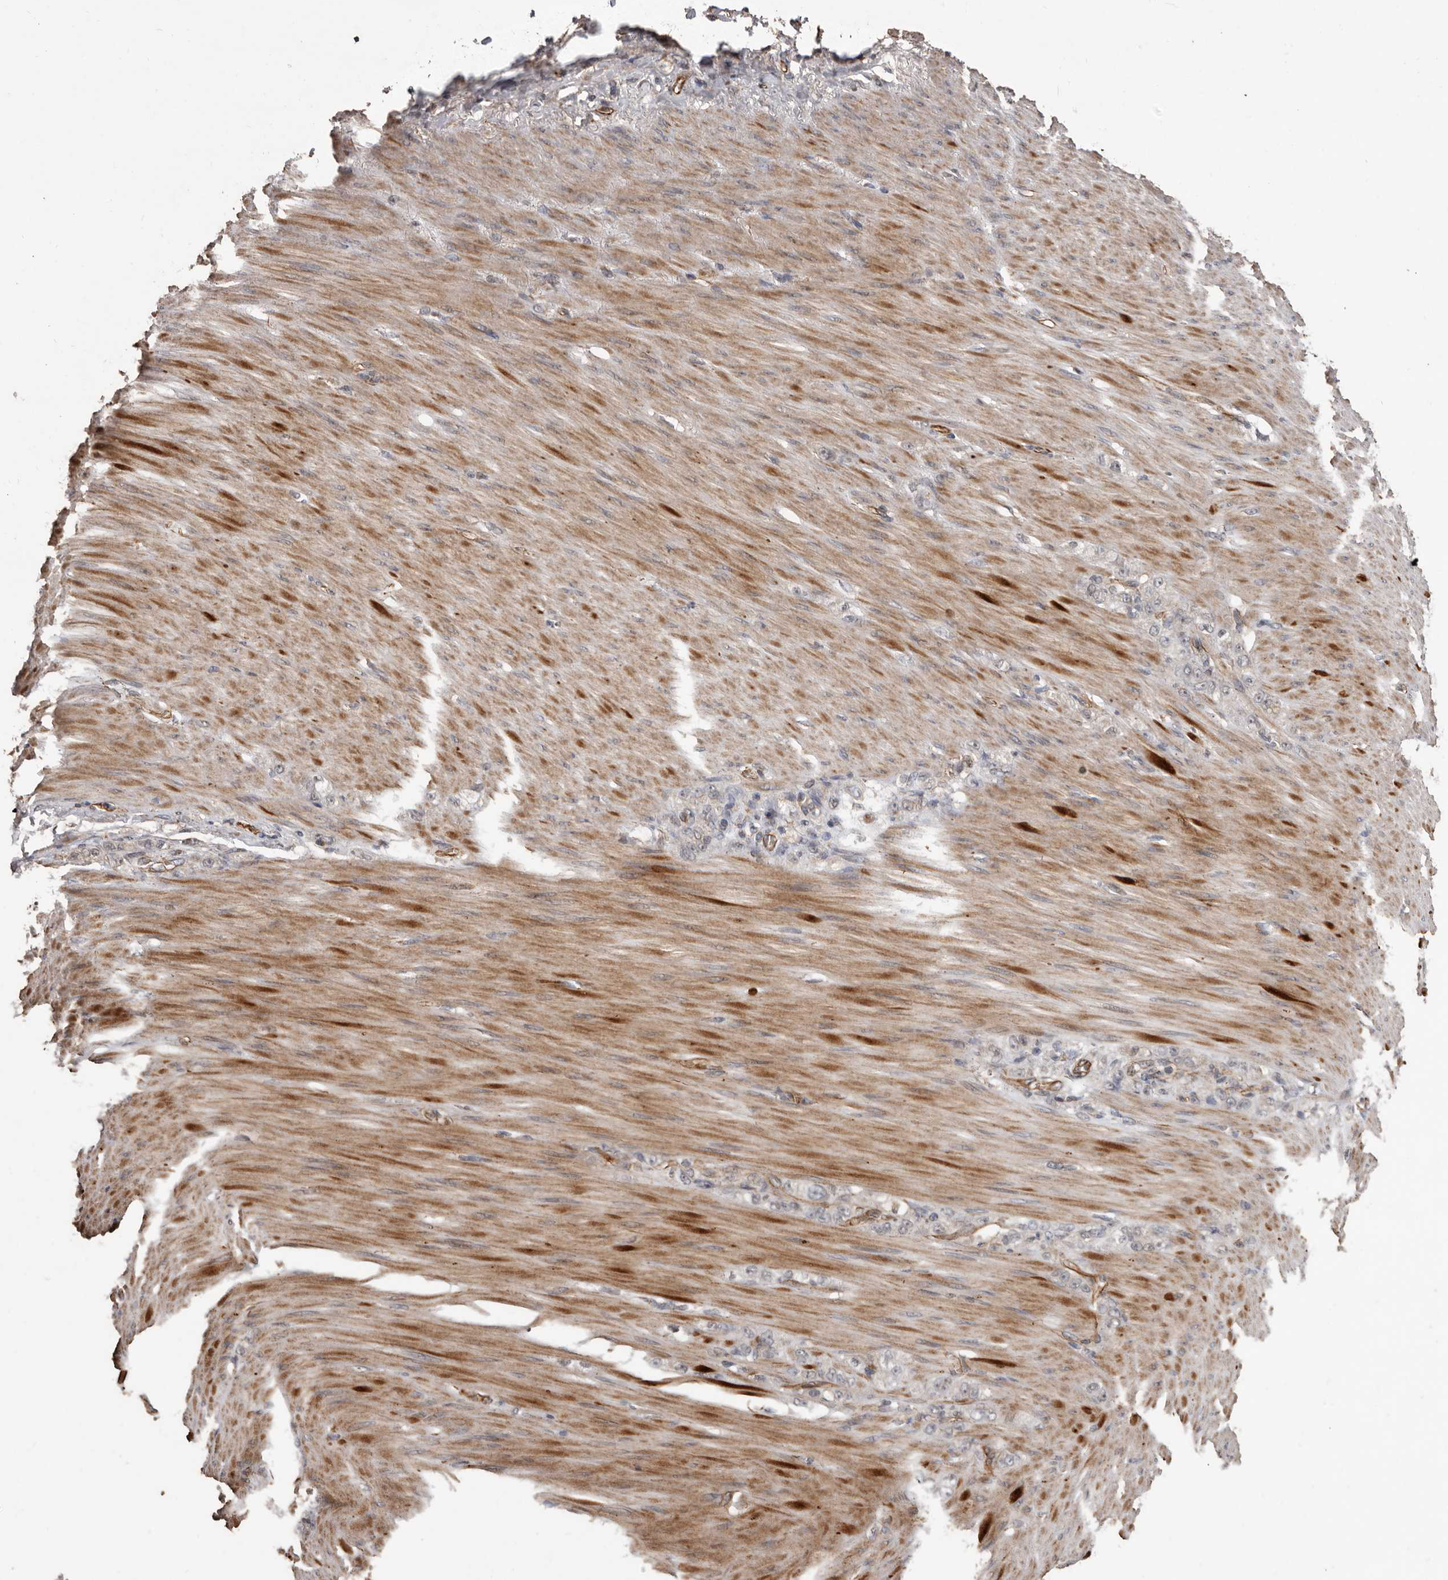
{"staining": {"intensity": "negative", "quantity": "none", "location": "none"}, "tissue": "stomach cancer", "cell_type": "Tumor cells", "image_type": "cancer", "snomed": [{"axis": "morphology", "description": "Normal tissue, NOS"}, {"axis": "morphology", "description": "Adenocarcinoma, NOS"}, {"axis": "topography", "description": "Stomach"}], "caption": "DAB immunohistochemical staining of human stomach adenocarcinoma reveals no significant expression in tumor cells. The staining was performed using DAB (3,3'-diaminobenzidine) to visualize the protein expression in brown, while the nuclei were stained in blue with hematoxylin (Magnification: 20x).", "gene": "BRAT1", "patient": {"sex": "male", "age": 82}}